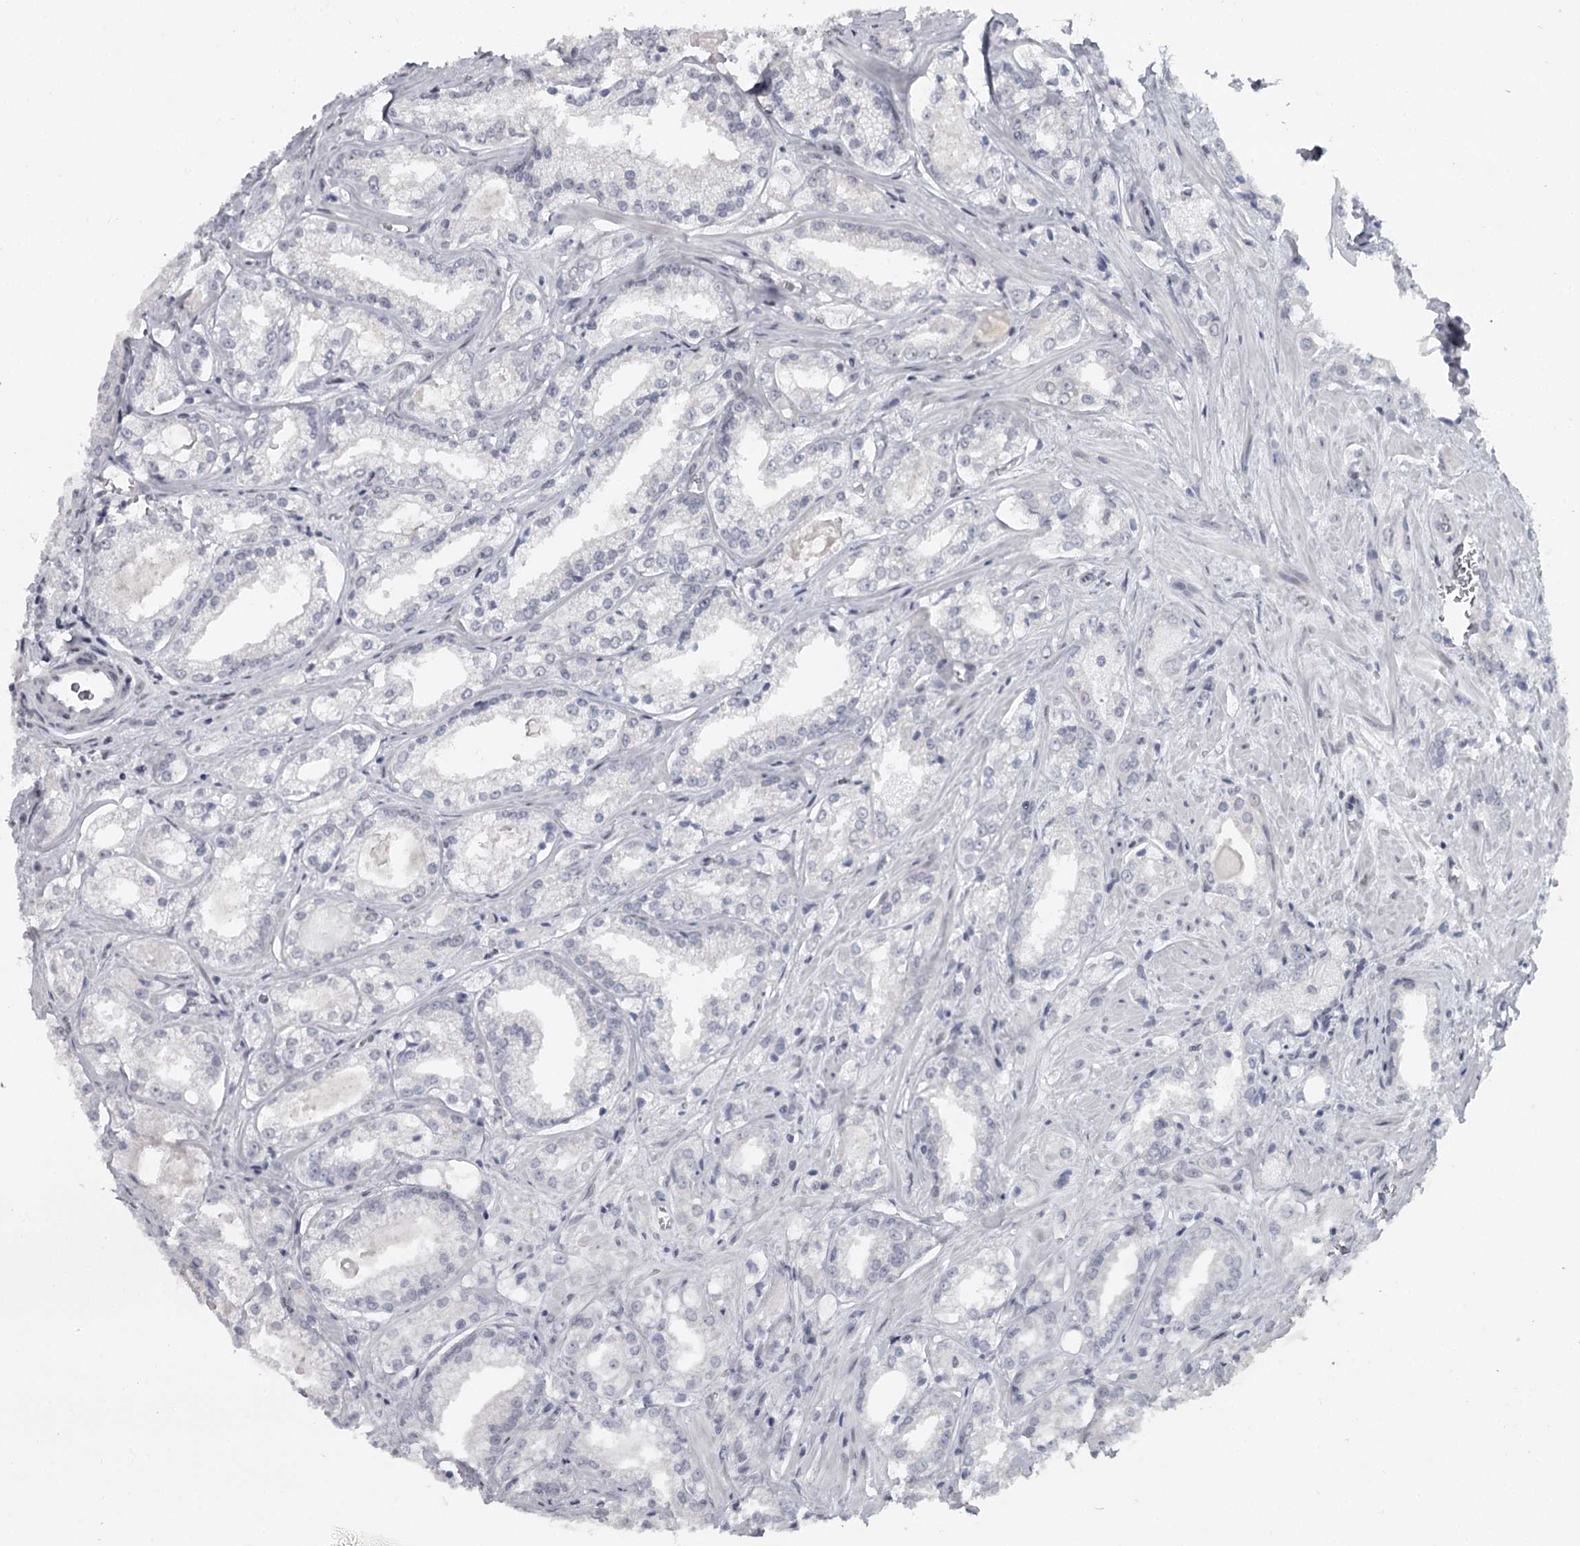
{"staining": {"intensity": "negative", "quantity": "none", "location": "none"}, "tissue": "prostate cancer", "cell_type": "Tumor cells", "image_type": "cancer", "snomed": [{"axis": "morphology", "description": "Adenocarcinoma, Low grade"}, {"axis": "topography", "description": "Prostate"}], "caption": "This photomicrograph is of prostate cancer (adenocarcinoma (low-grade)) stained with IHC to label a protein in brown with the nuclei are counter-stained blue. There is no expression in tumor cells.", "gene": "FAM13C", "patient": {"sex": "male", "age": 47}}